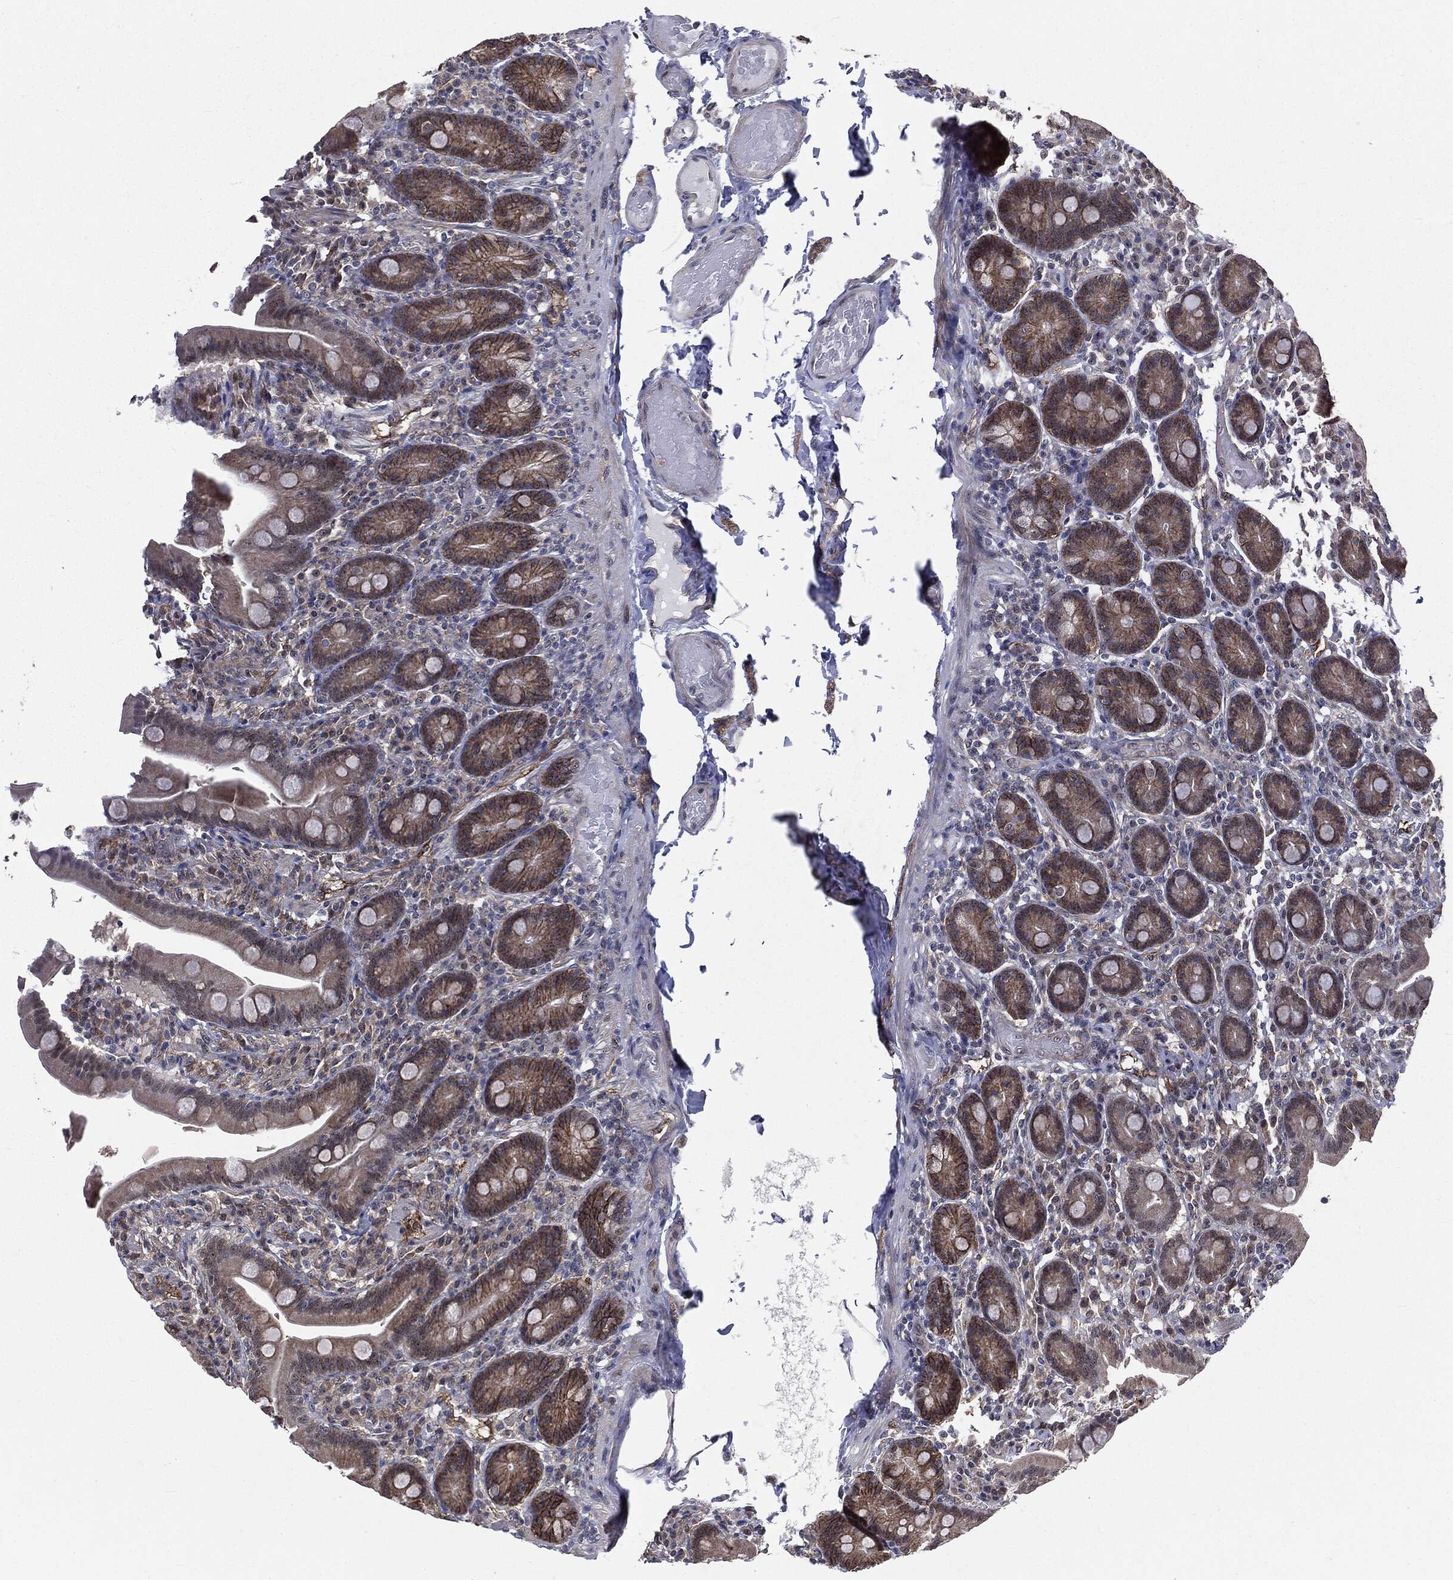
{"staining": {"intensity": "moderate", "quantity": "25%-75%", "location": "cytoplasmic/membranous"}, "tissue": "small intestine", "cell_type": "Glandular cells", "image_type": "normal", "snomed": [{"axis": "morphology", "description": "Normal tissue, NOS"}, {"axis": "topography", "description": "Small intestine"}], "caption": "An IHC micrograph of benign tissue is shown. Protein staining in brown shows moderate cytoplasmic/membranous positivity in small intestine within glandular cells. (Brightfield microscopy of DAB IHC at high magnification).", "gene": "TRMT1L", "patient": {"sex": "male", "age": 66}}